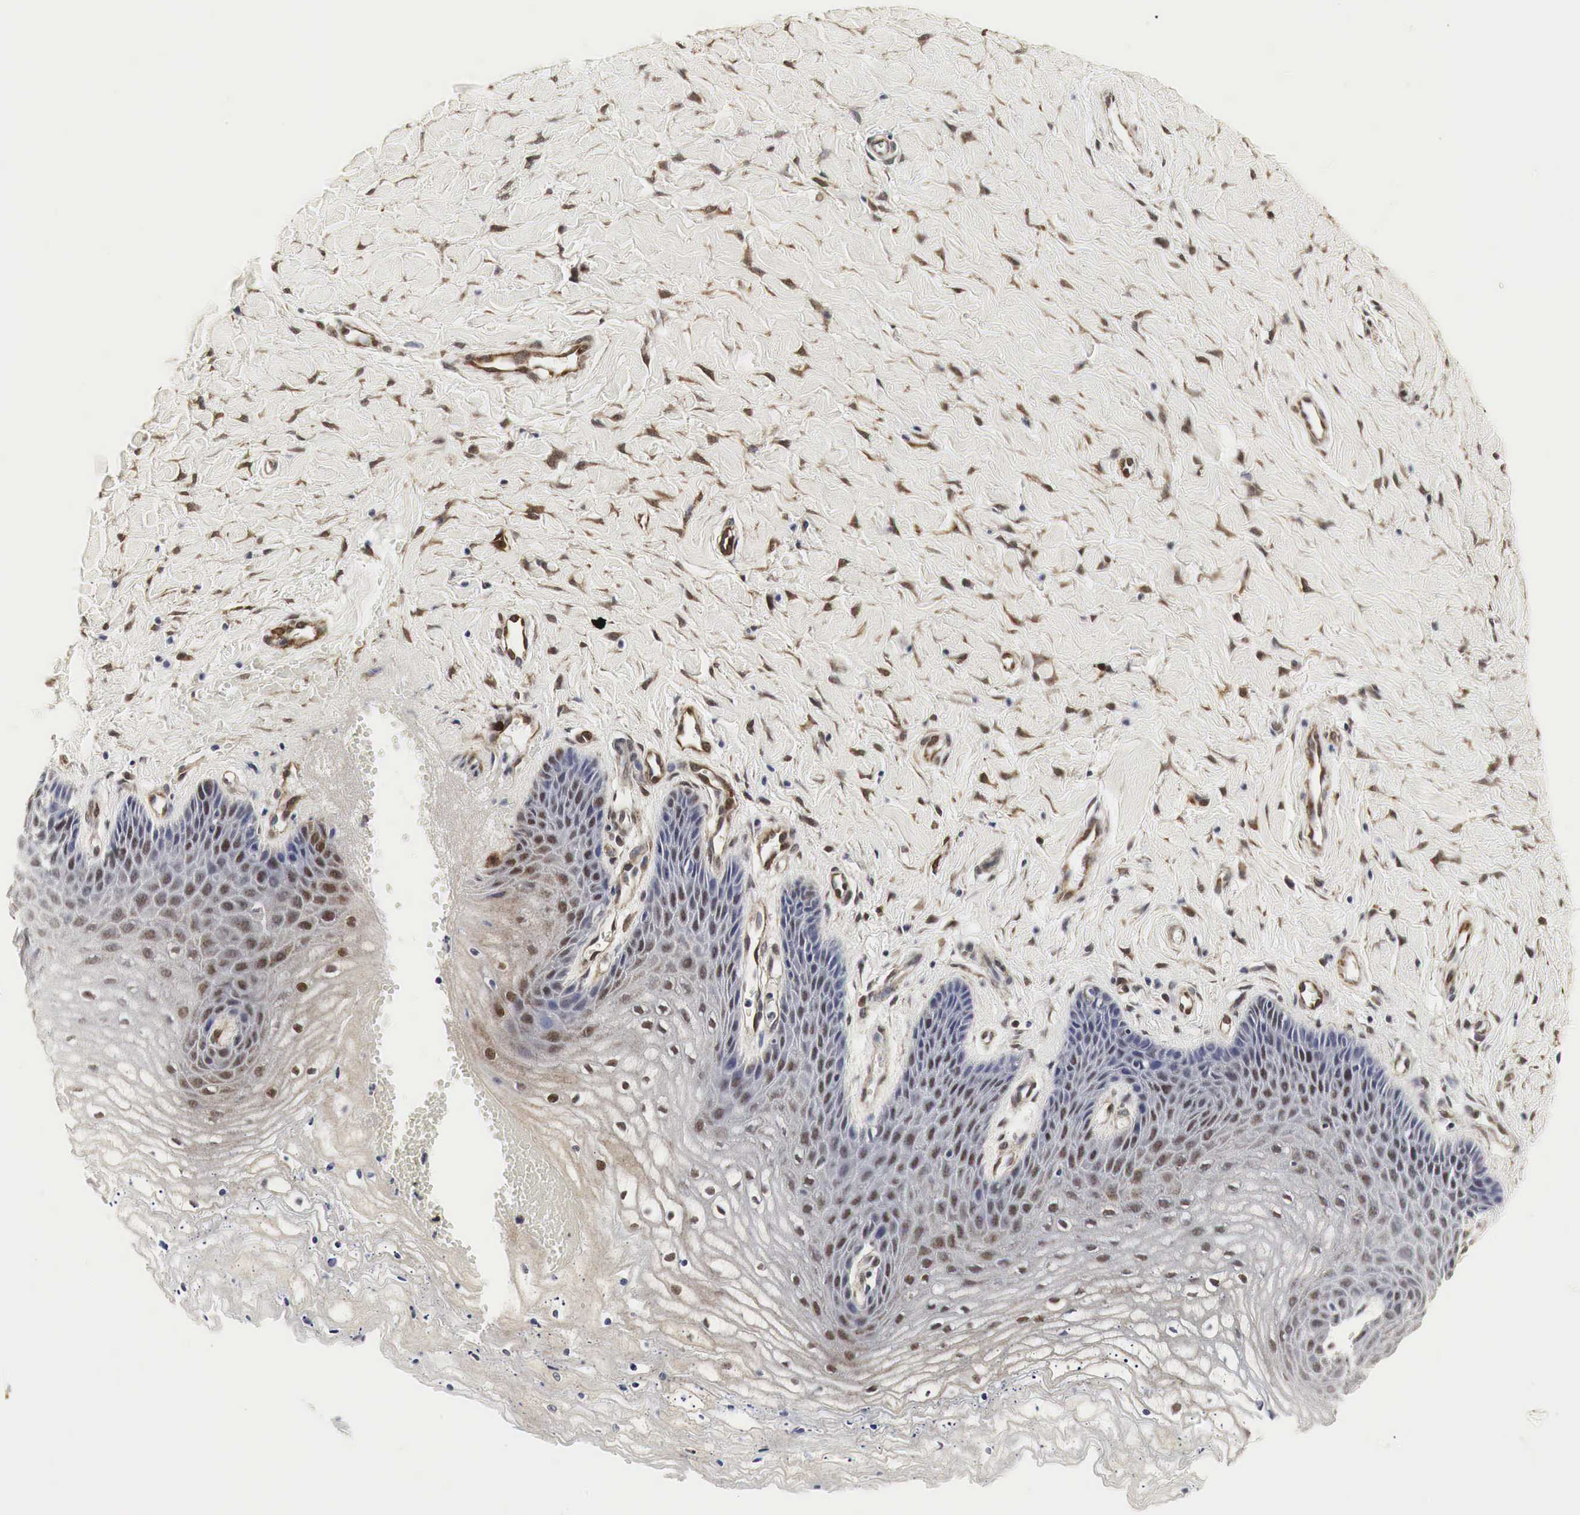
{"staining": {"intensity": "weak", "quantity": "25%-75%", "location": "cytoplasmic/membranous"}, "tissue": "vagina", "cell_type": "Squamous epithelial cells", "image_type": "normal", "snomed": [{"axis": "morphology", "description": "Normal tissue, NOS"}, {"axis": "topography", "description": "Vagina"}], "caption": "Immunohistochemistry (DAB (3,3'-diaminobenzidine)) staining of normal vagina exhibits weak cytoplasmic/membranous protein staining in approximately 25%-75% of squamous epithelial cells.", "gene": "SPIN1", "patient": {"sex": "female", "age": 68}}